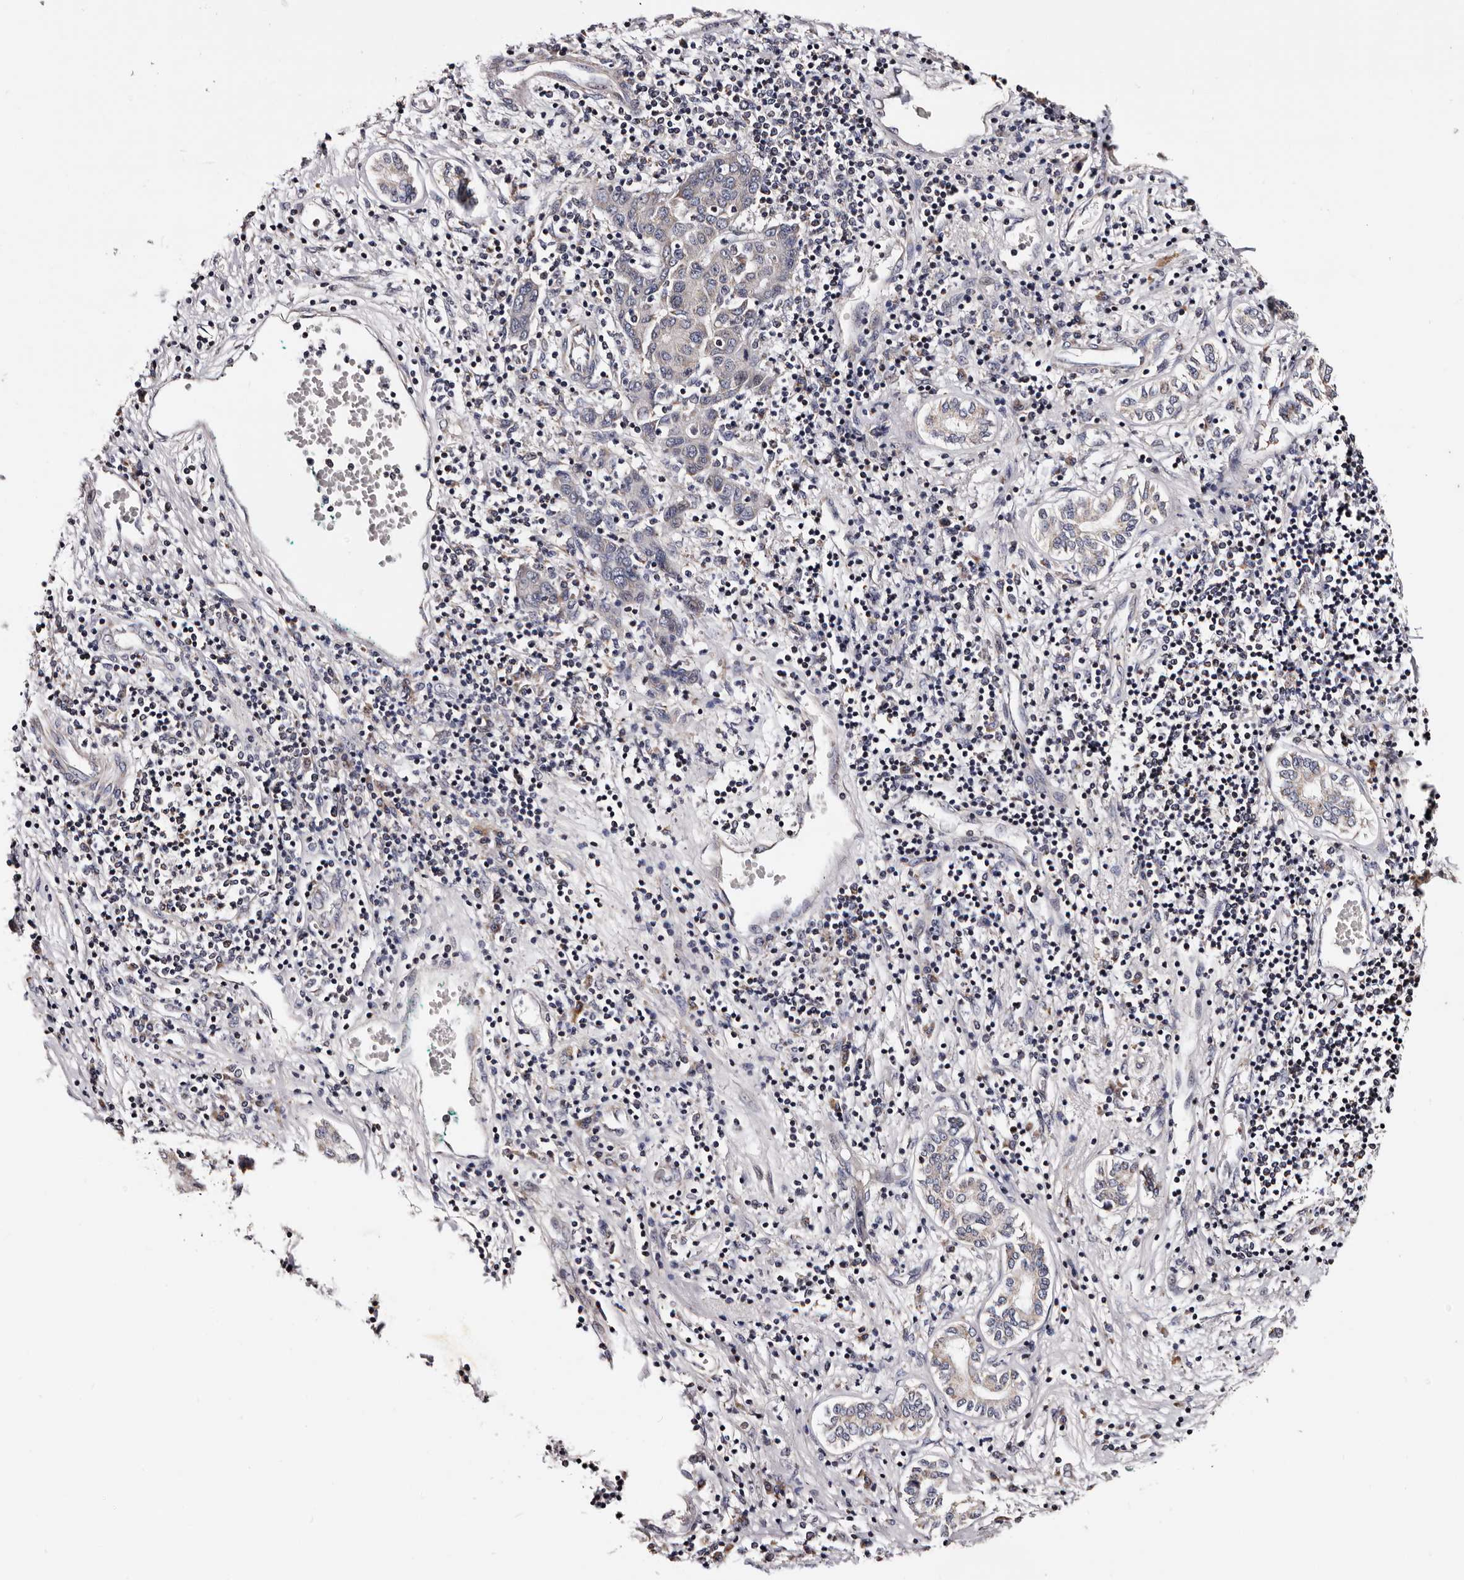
{"staining": {"intensity": "weak", "quantity": "25%-75%", "location": "cytoplasmic/membranous"}, "tissue": "liver cancer", "cell_type": "Tumor cells", "image_type": "cancer", "snomed": [{"axis": "morphology", "description": "Carcinoma, Hepatocellular, NOS"}, {"axis": "topography", "description": "Liver"}], "caption": "A photomicrograph of liver cancer stained for a protein demonstrates weak cytoplasmic/membranous brown staining in tumor cells.", "gene": "TAF4B", "patient": {"sex": "male", "age": 65}}